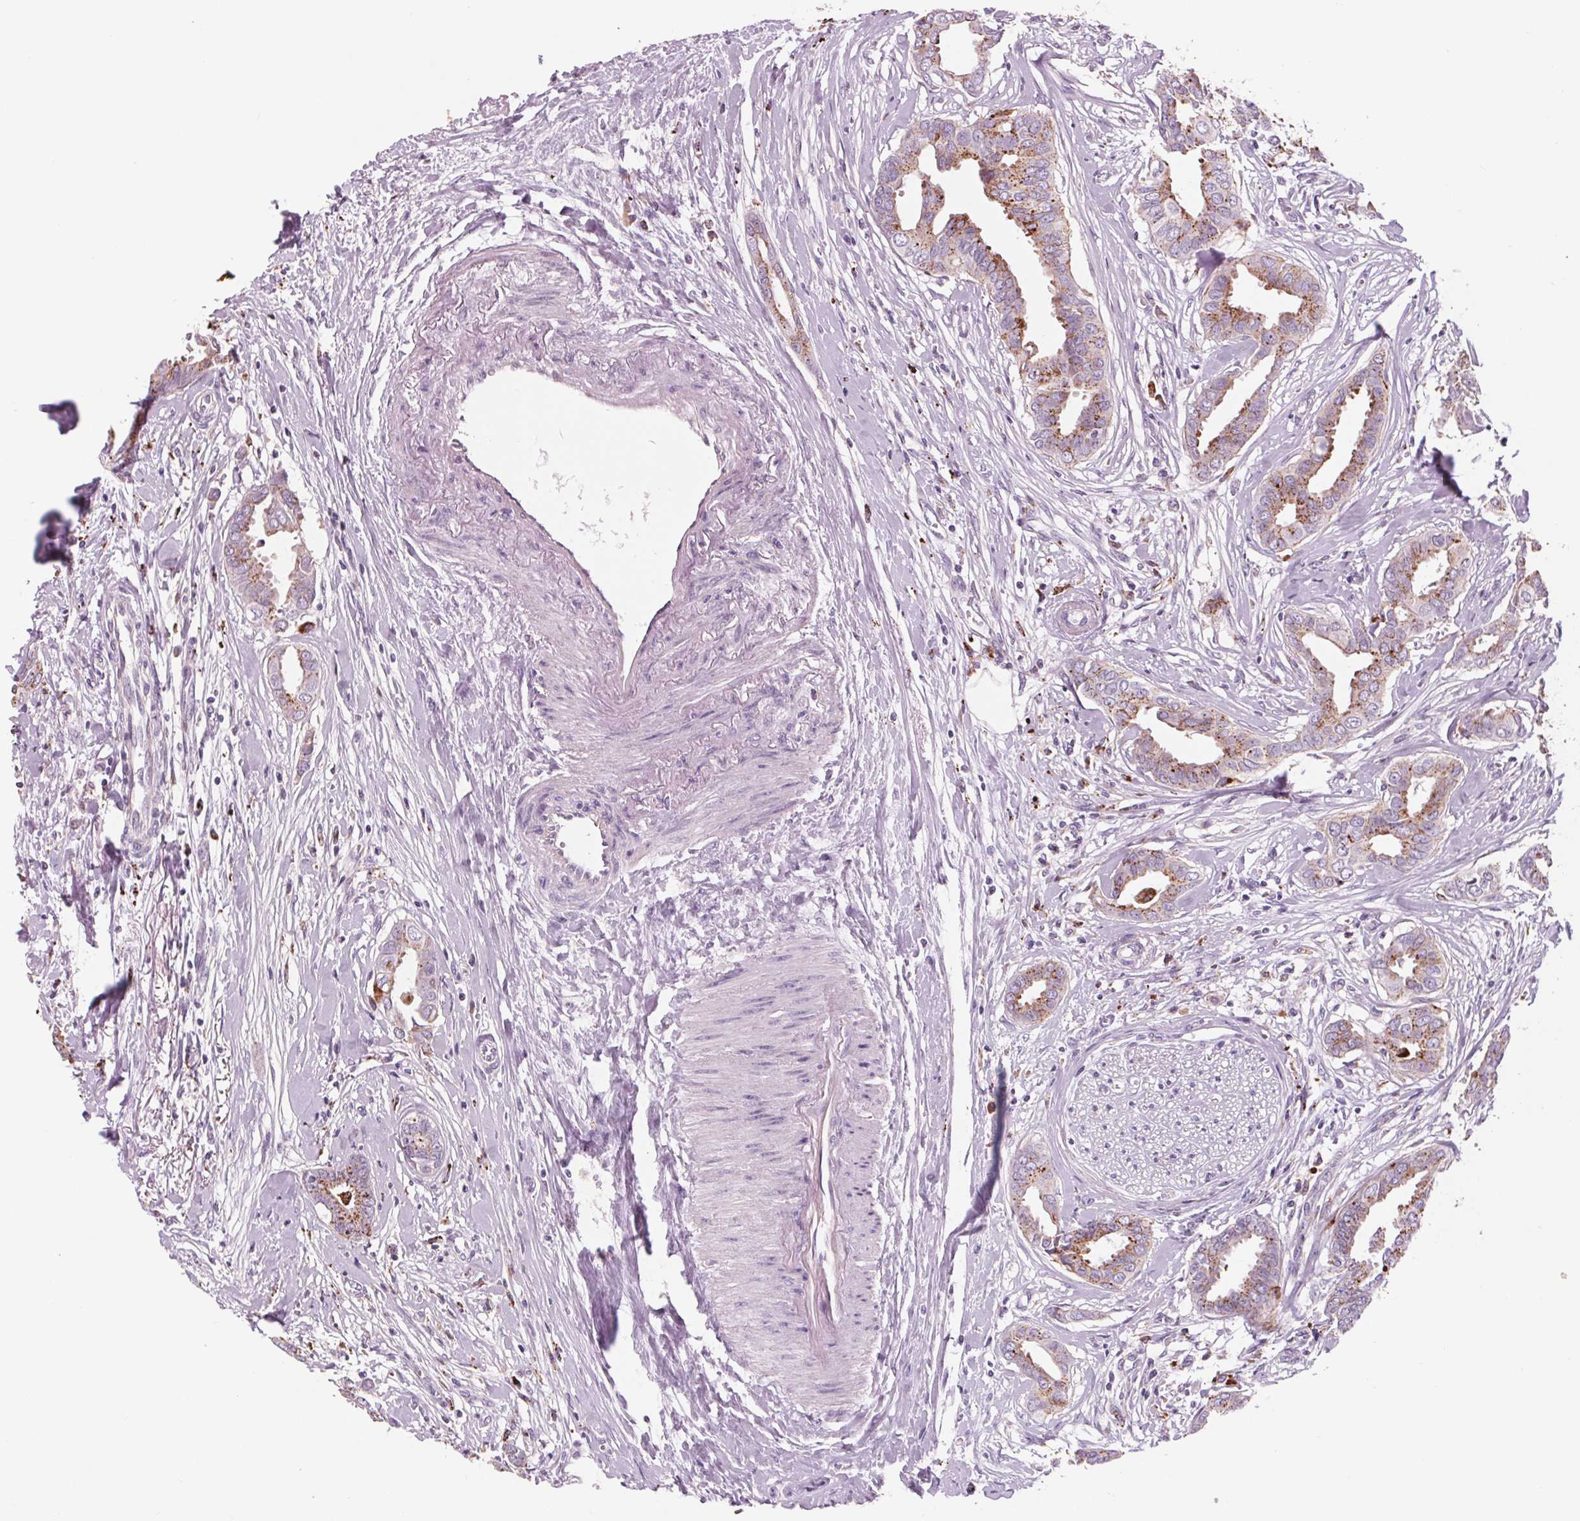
{"staining": {"intensity": "moderate", "quantity": "25%-75%", "location": "cytoplasmic/membranous"}, "tissue": "breast cancer", "cell_type": "Tumor cells", "image_type": "cancer", "snomed": [{"axis": "morphology", "description": "Duct carcinoma"}, {"axis": "topography", "description": "Breast"}], "caption": "Protein staining by IHC exhibits moderate cytoplasmic/membranous positivity in approximately 25%-75% of tumor cells in invasive ductal carcinoma (breast). (DAB (3,3'-diaminobenzidine) = brown stain, brightfield microscopy at high magnification).", "gene": "SAMD5", "patient": {"sex": "female", "age": 45}}